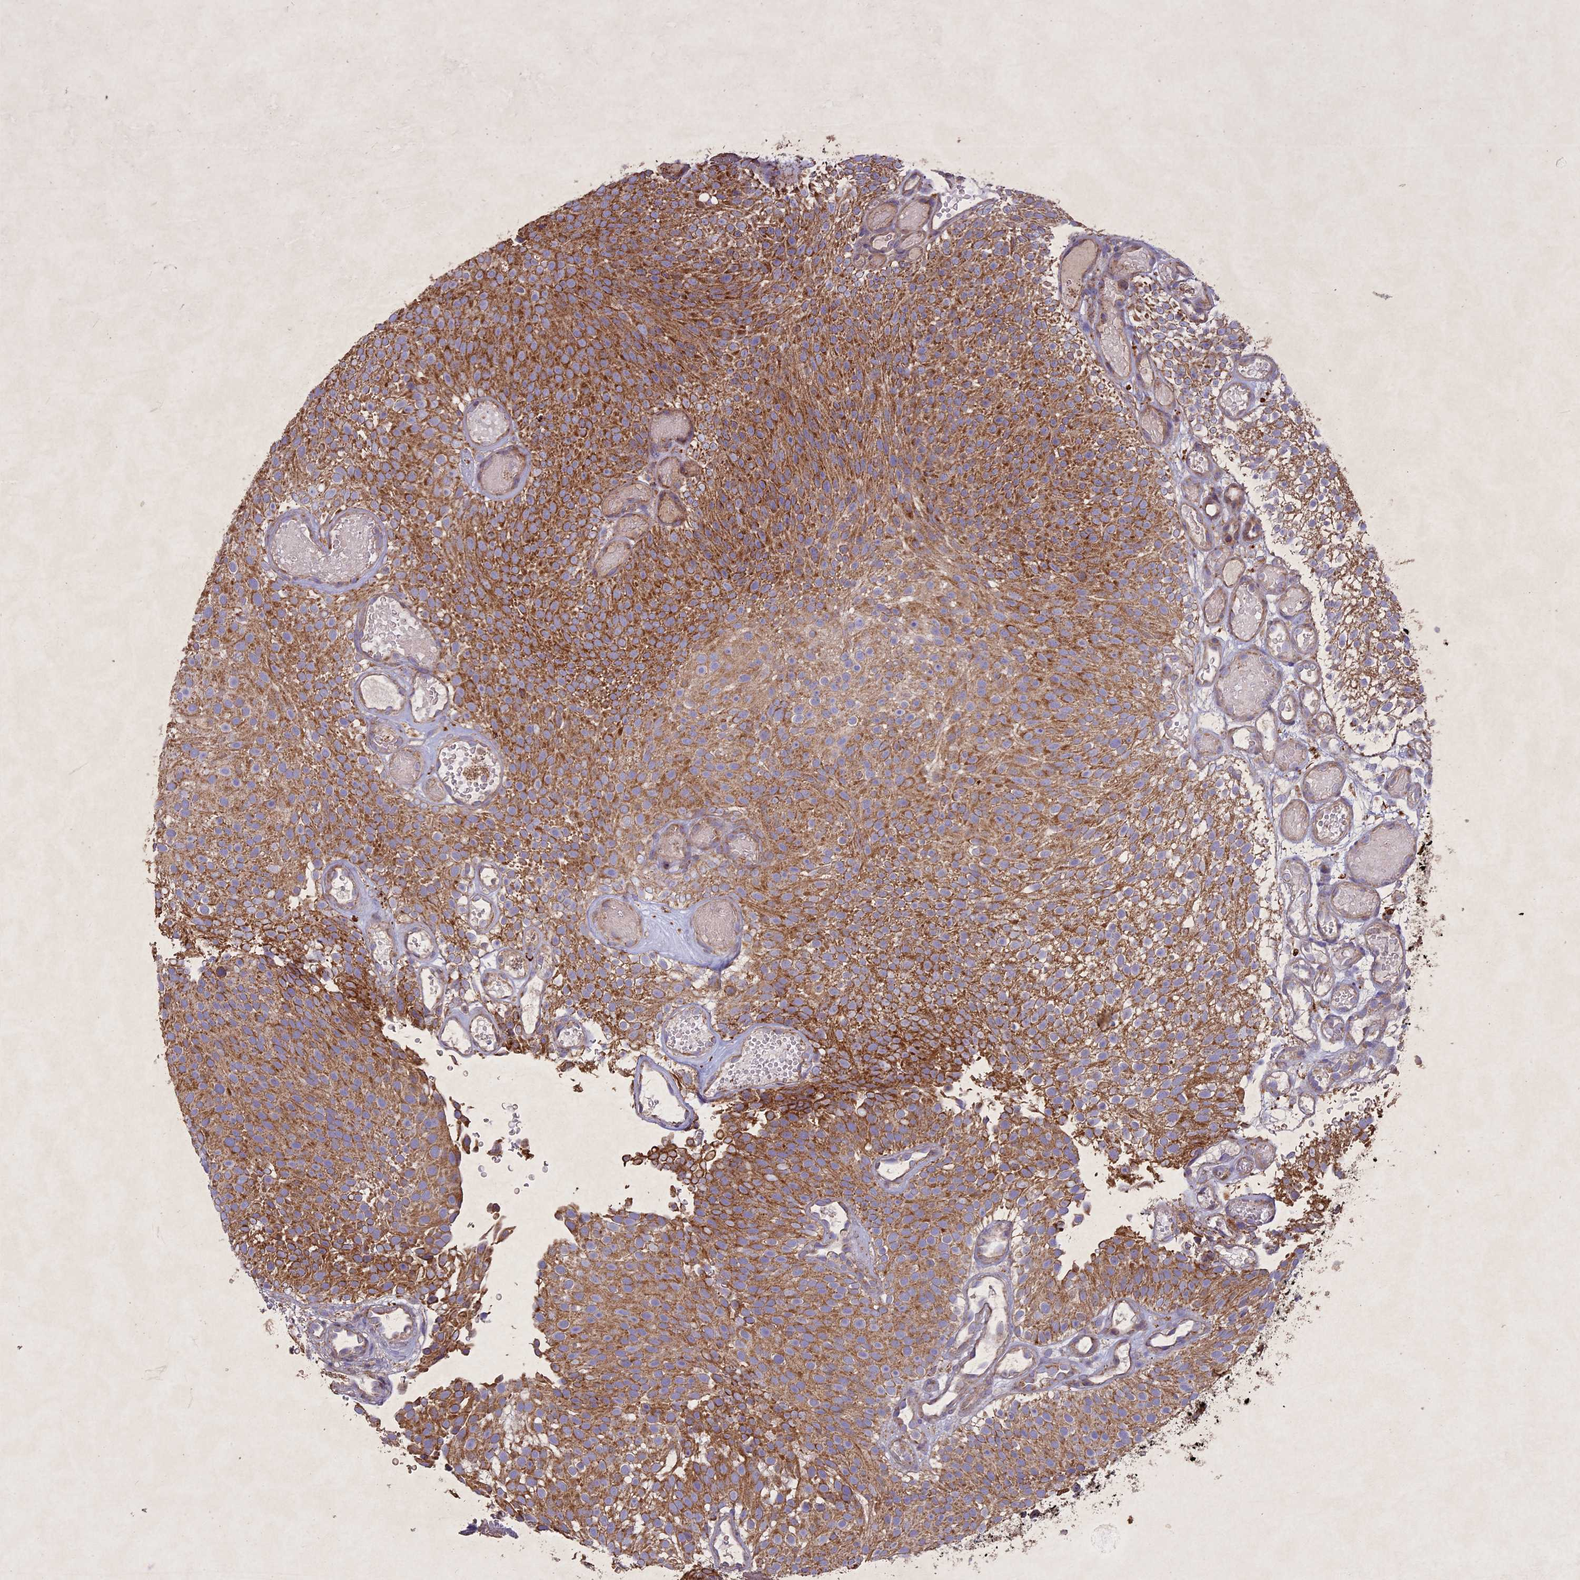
{"staining": {"intensity": "moderate", "quantity": ">75%", "location": "cytoplasmic/membranous"}, "tissue": "urothelial cancer", "cell_type": "Tumor cells", "image_type": "cancer", "snomed": [{"axis": "morphology", "description": "Urothelial carcinoma, Low grade"}, {"axis": "topography", "description": "Urinary bladder"}], "caption": "The histopathology image reveals a brown stain indicating the presence of a protein in the cytoplasmic/membranous of tumor cells in urothelial cancer. The staining was performed using DAB (3,3'-diaminobenzidine) to visualize the protein expression in brown, while the nuclei were stained in blue with hematoxylin (Magnification: 20x).", "gene": "CIAO2B", "patient": {"sex": "male", "age": 78}}